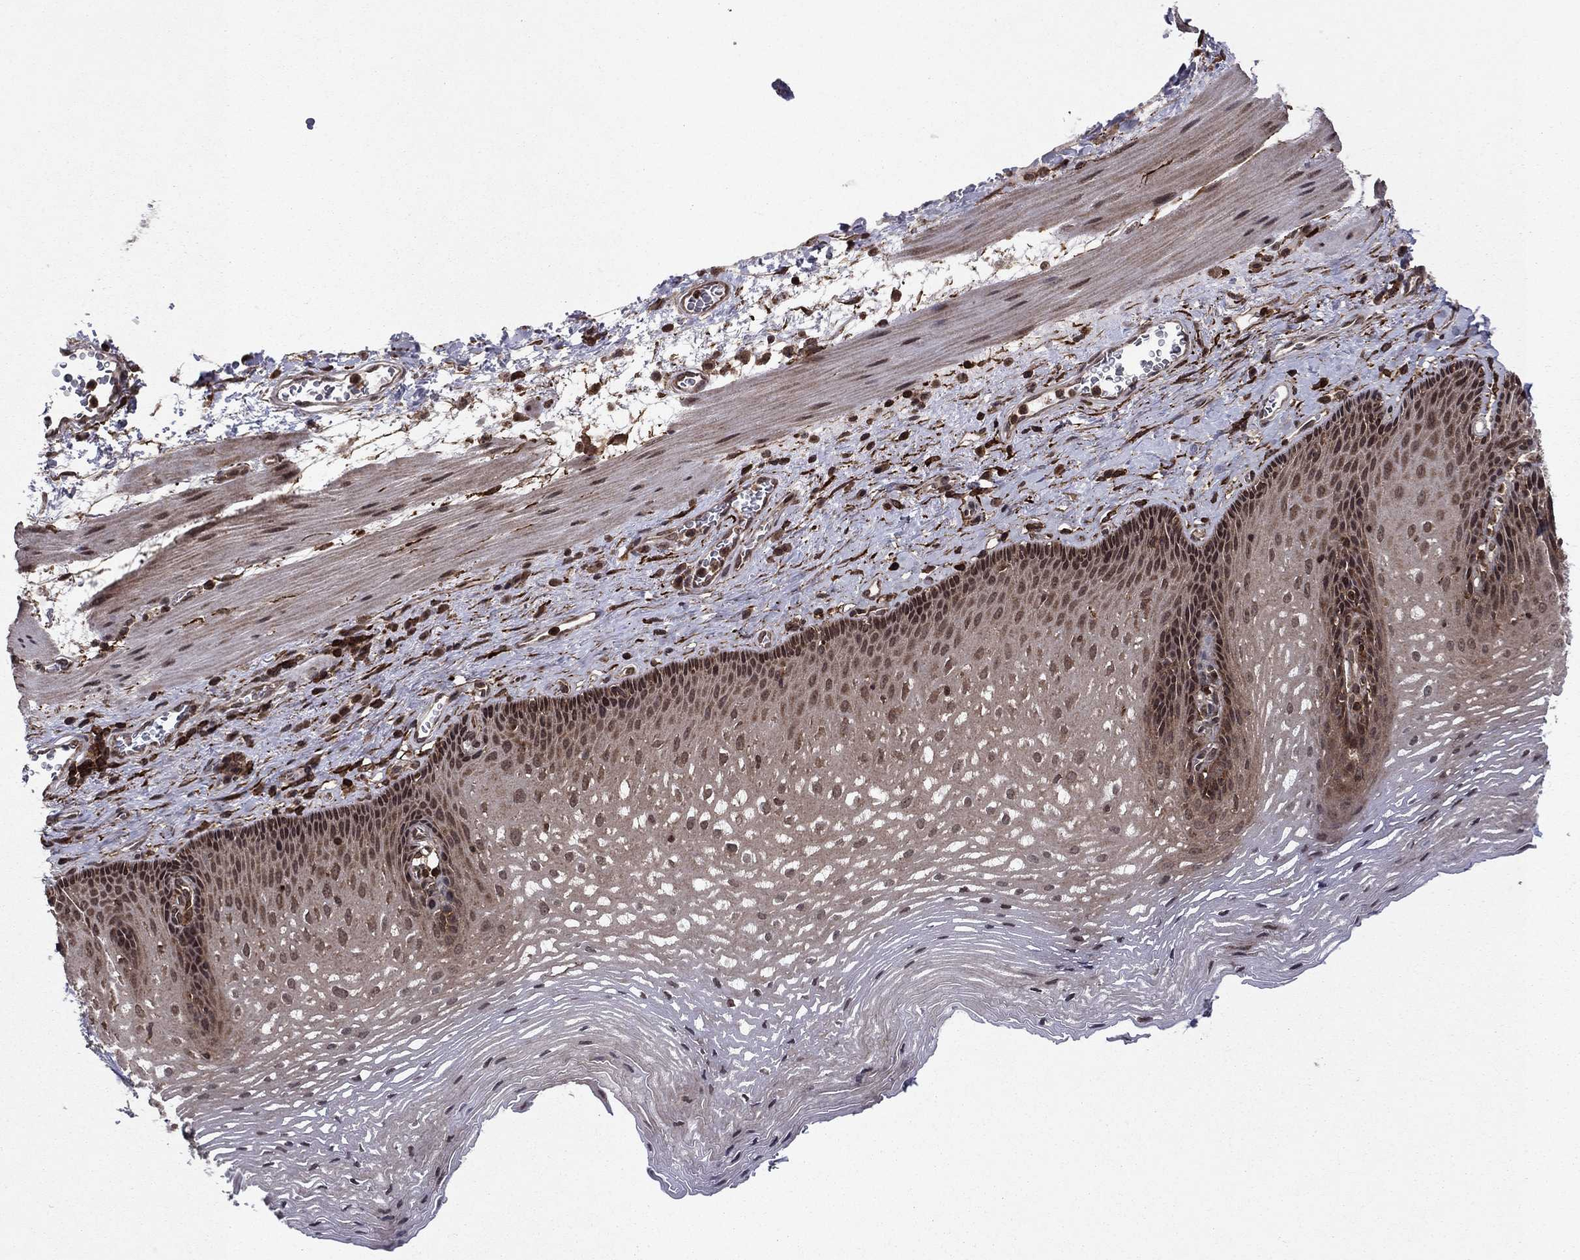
{"staining": {"intensity": "moderate", "quantity": "<25%", "location": "nuclear"}, "tissue": "esophagus", "cell_type": "Squamous epithelial cells", "image_type": "normal", "snomed": [{"axis": "morphology", "description": "Normal tissue, NOS"}, {"axis": "topography", "description": "Esophagus"}], "caption": "Immunohistochemical staining of benign esophagus demonstrates moderate nuclear protein expression in about <25% of squamous epithelial cells.", "gene": "SSX2IP", "patient": {"sex": "male", "age": 76}}